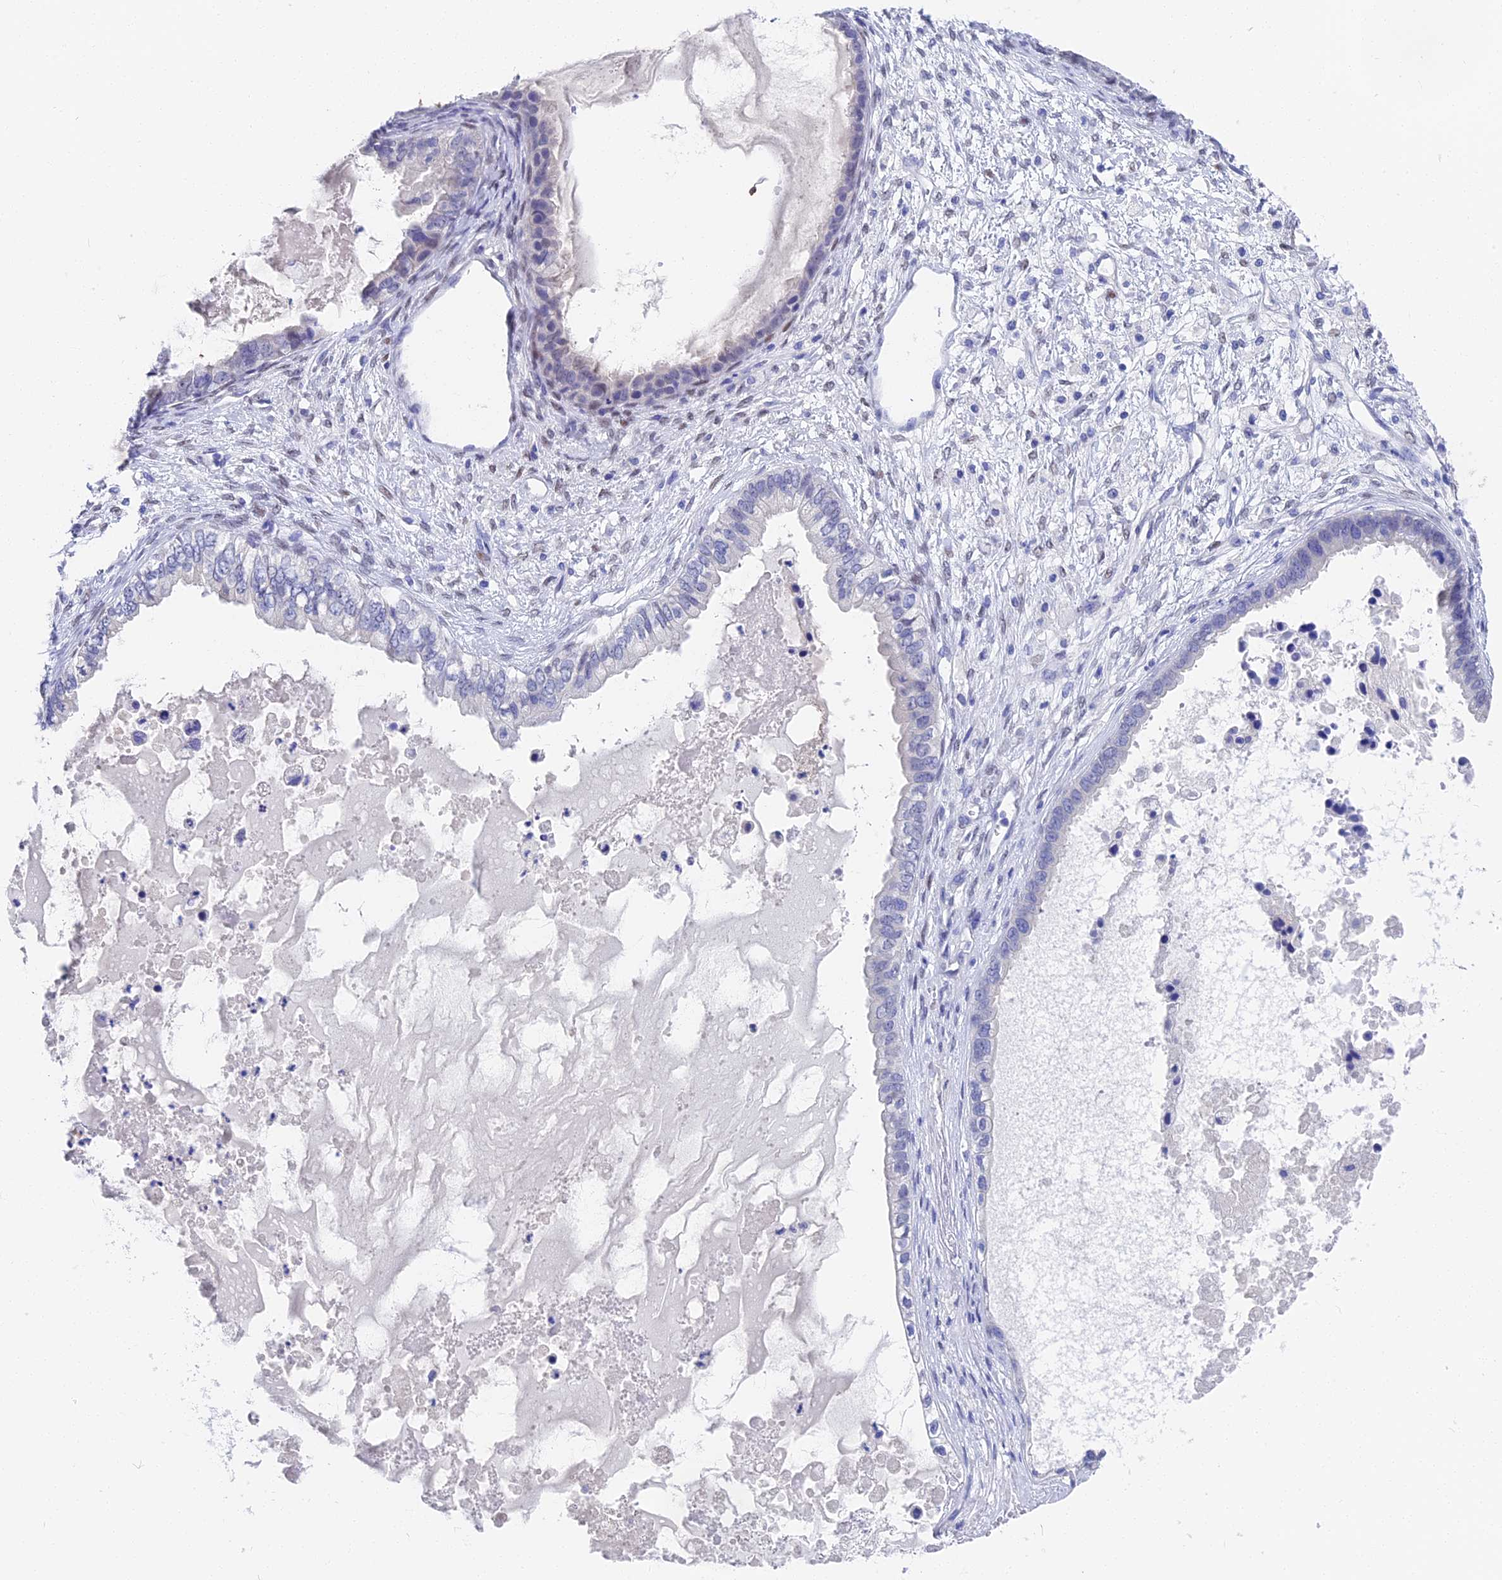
{"staining": {"intensity": "negative", "quantity": "none", "location": "none"}, "tissue": "ovarian cancer", "cell_type": "Tumor cells", "image_type": "cancer", "snomed": [{"axis": "morphology", "description": "Cystadenocarcinoma, mucinous, NOS"}, {"axis": "topography", "description": "Ovary"}], "caption": "Immunohistochemistry (IHC) histopathology image of human ovarian cancer stained for a protein (brown), which demonstrates no positivity in tumor cells.", "gene": "VPS33B", "patient": {"sex": "female", "age": 80}}